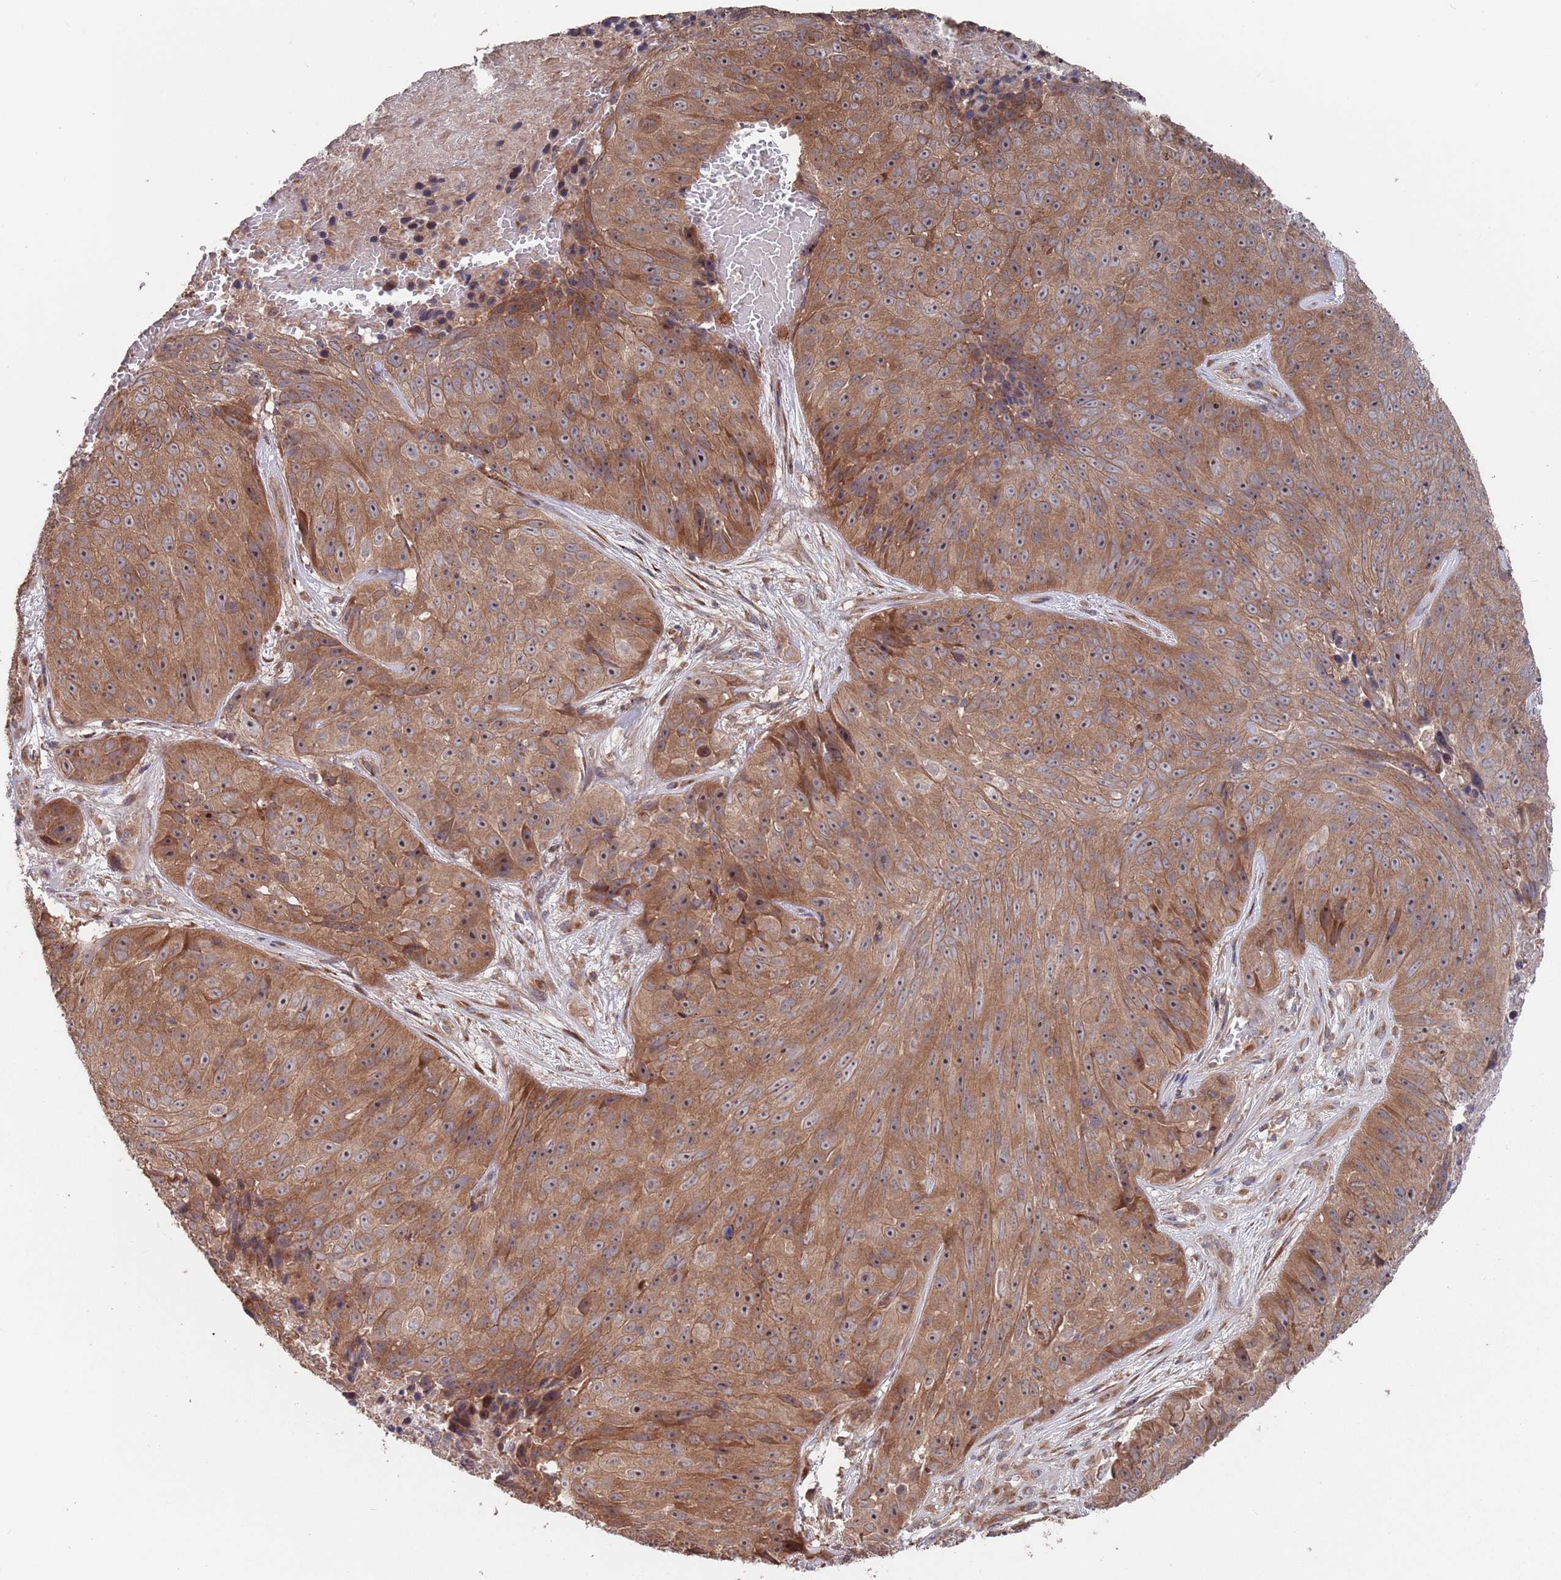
{"staining": {"intensity": "moderate", "quantity": ">75%", "location": "cytoplasmic/membranous,nuclear"}, "tissue": "skin cancer", "cell_type": "Tumor cells", "image_type": "cancer", "snomed": [{"axis": "morphology", "description": "Squamous cell carcinoma, NOS"}, {"axis": "topography", "description": "Skin"}], "caption": "DAB (3,3'-diaminobenzidine) immunohistochemical staining of human skin cancer (squamous cell carcinoma) displays moderate cytoplasmic/membranous and nuclear protein staining in about >75% of tumor cells.", "gene": "UNC45A", "patient": {"sex": "female", "age": 87}}